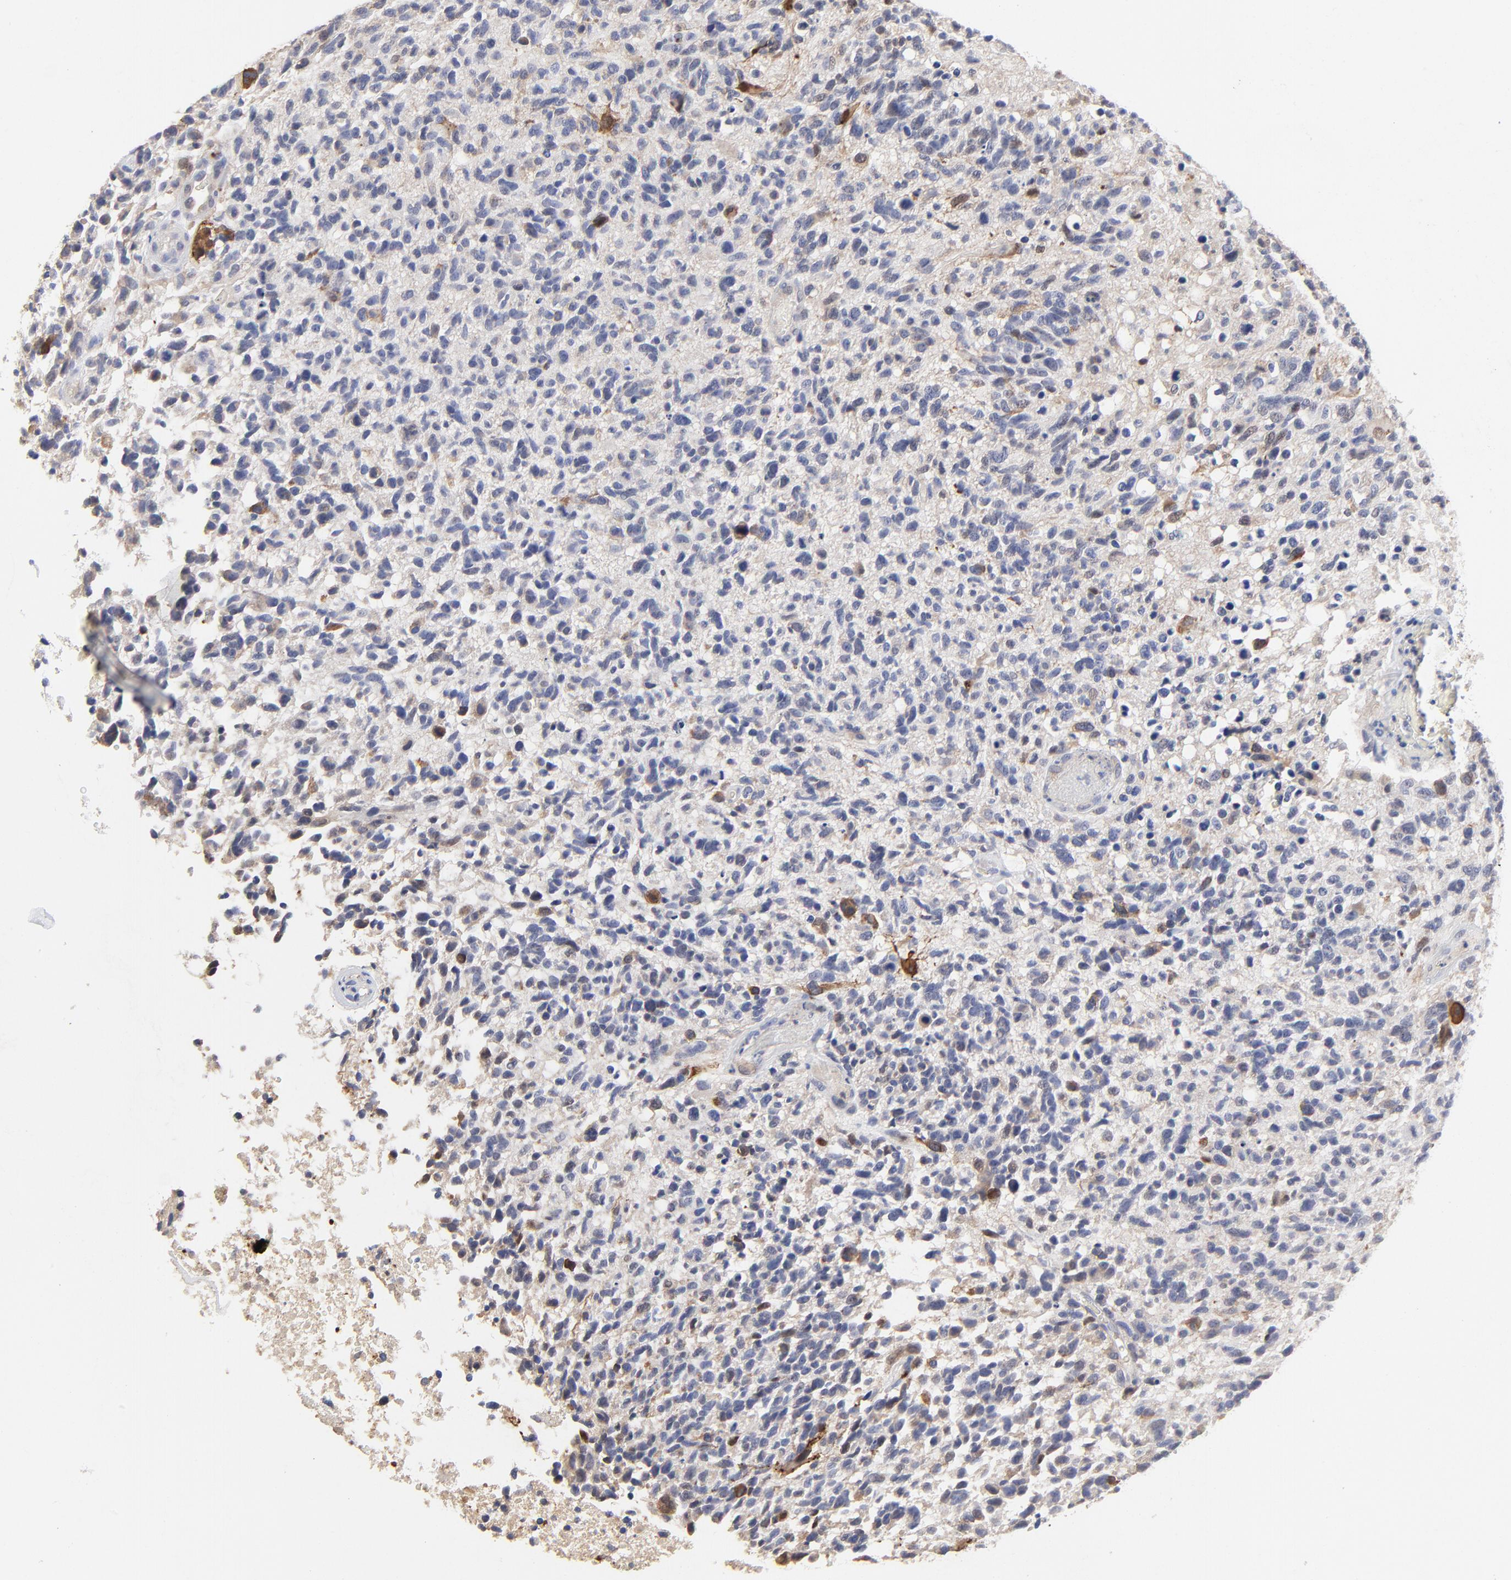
{"staining": {"intensity": "moderate", "quantity": "<25%", "location": "cytoplasmic/membranous"}, "tissue": "glioma", "cell_type": "Tumor cells", "image_type": "cancer", "snomed": [{"axis": "morphology", "description": "Glioma, malignant, High grade"}, {"axis": "topography", "description": "Brain"}], "caption": "An immunohistochemistry image of tumor tissue is shown. Protein staining in brown highlights moderate cytoplasmic/membranous positivity in malignant glioma (high-grade) within tumor cells. (DAB (3,3'-diaminobenzidine) IHC with brightfield microscopy, high magnification).", "gene": "LGALS3", "patient": {"sex": "male", "age": 72}}